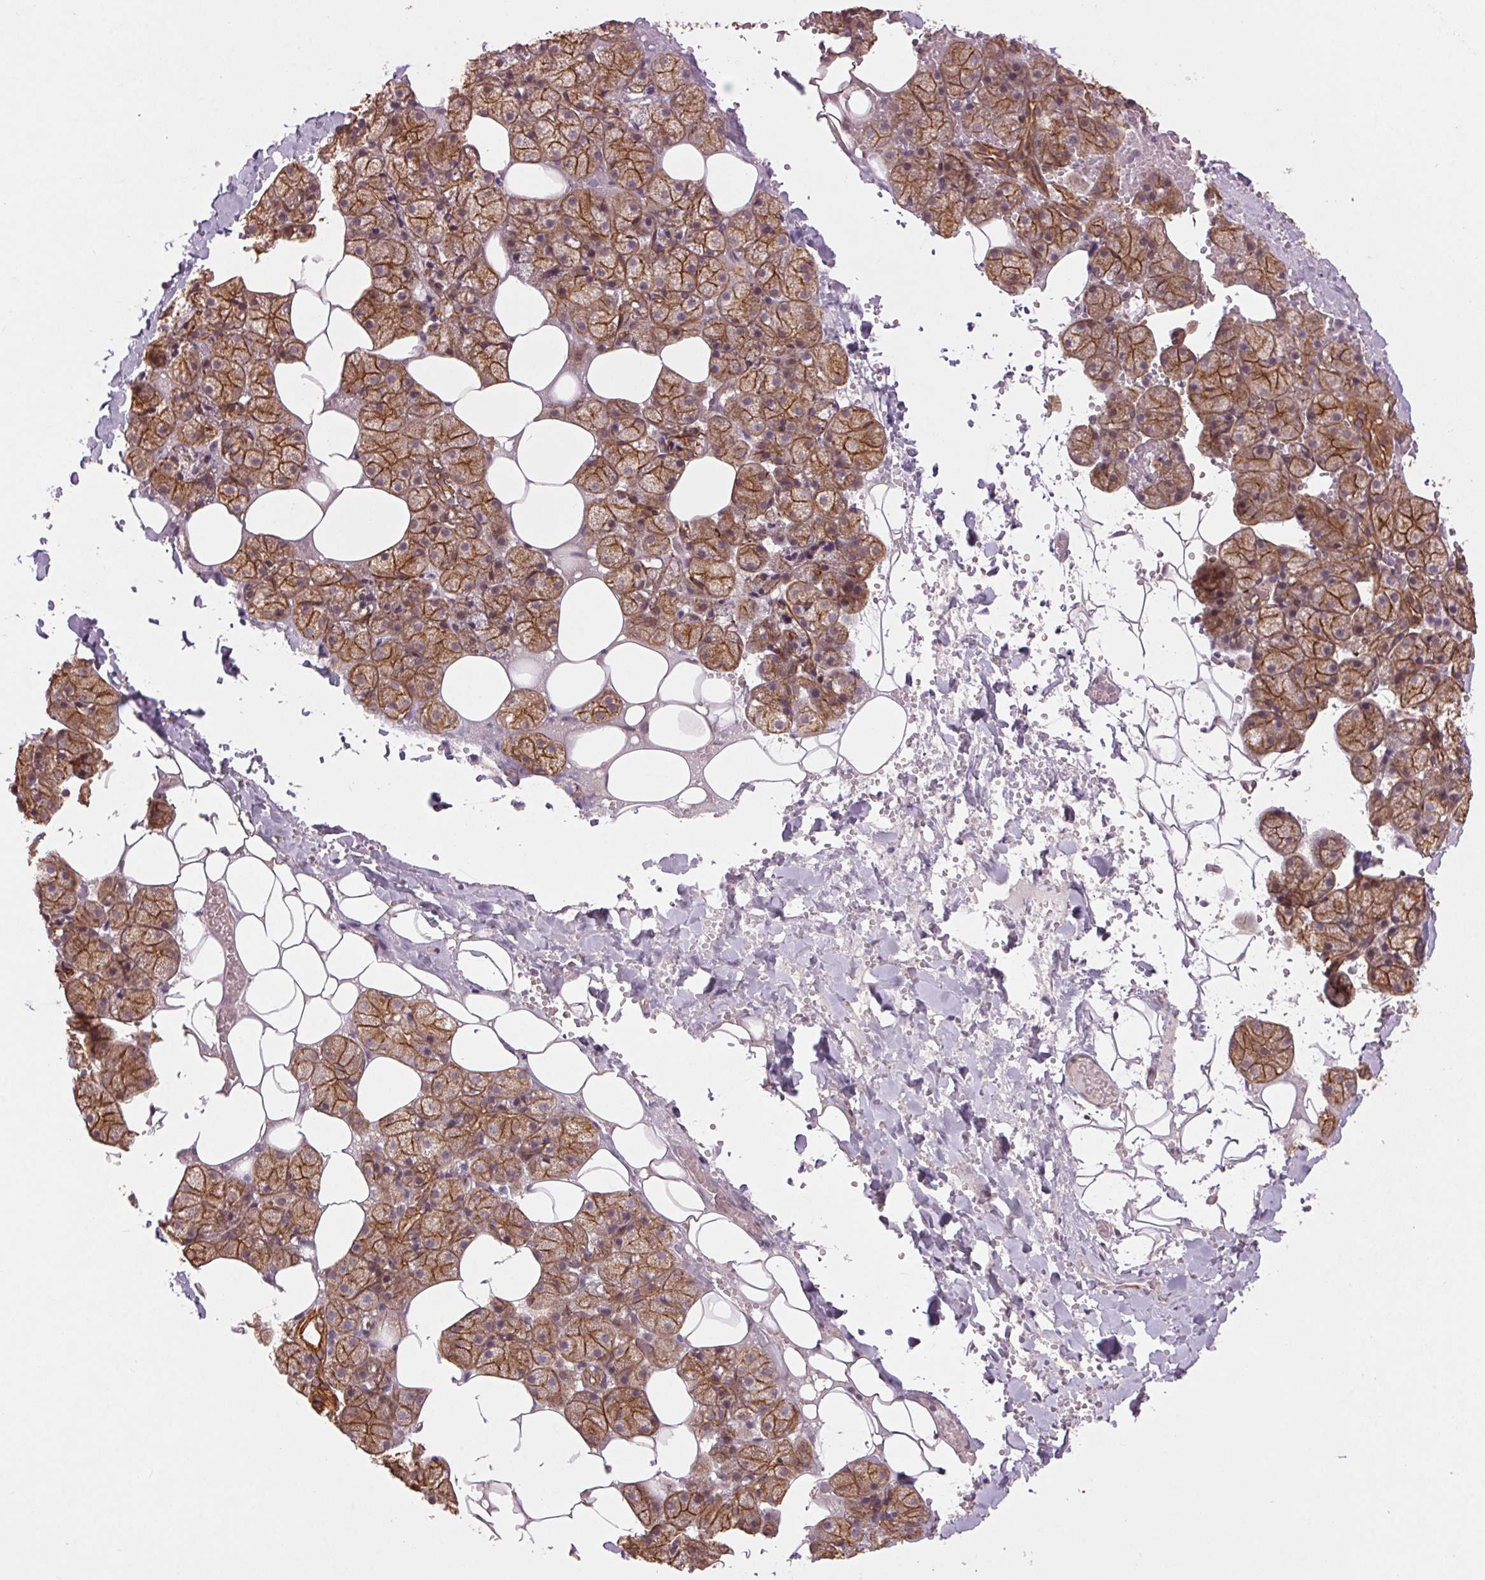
{"staining": {"intensity": "strong", "quantity": ">75%", "location": "cytoplasmic/membranous"}, "tissue": "salivary gland", "cell_type": "Glandular cells", "image_type": "normal", "snomed": [{"axis": "morphology", "description": "Normal tissue, NOS"}, {"axis": "topography", "description": "Salivary gland"}], "caption": "Immunohistochemical staining of benign human salivary gland exhibits strong cytoplasmic/membranous protein positivity in about >75% of glandular cells. Nuclei are stained in blue.", "gene": "SMLR1", "patient": {"sex": "male", "age": 38}}